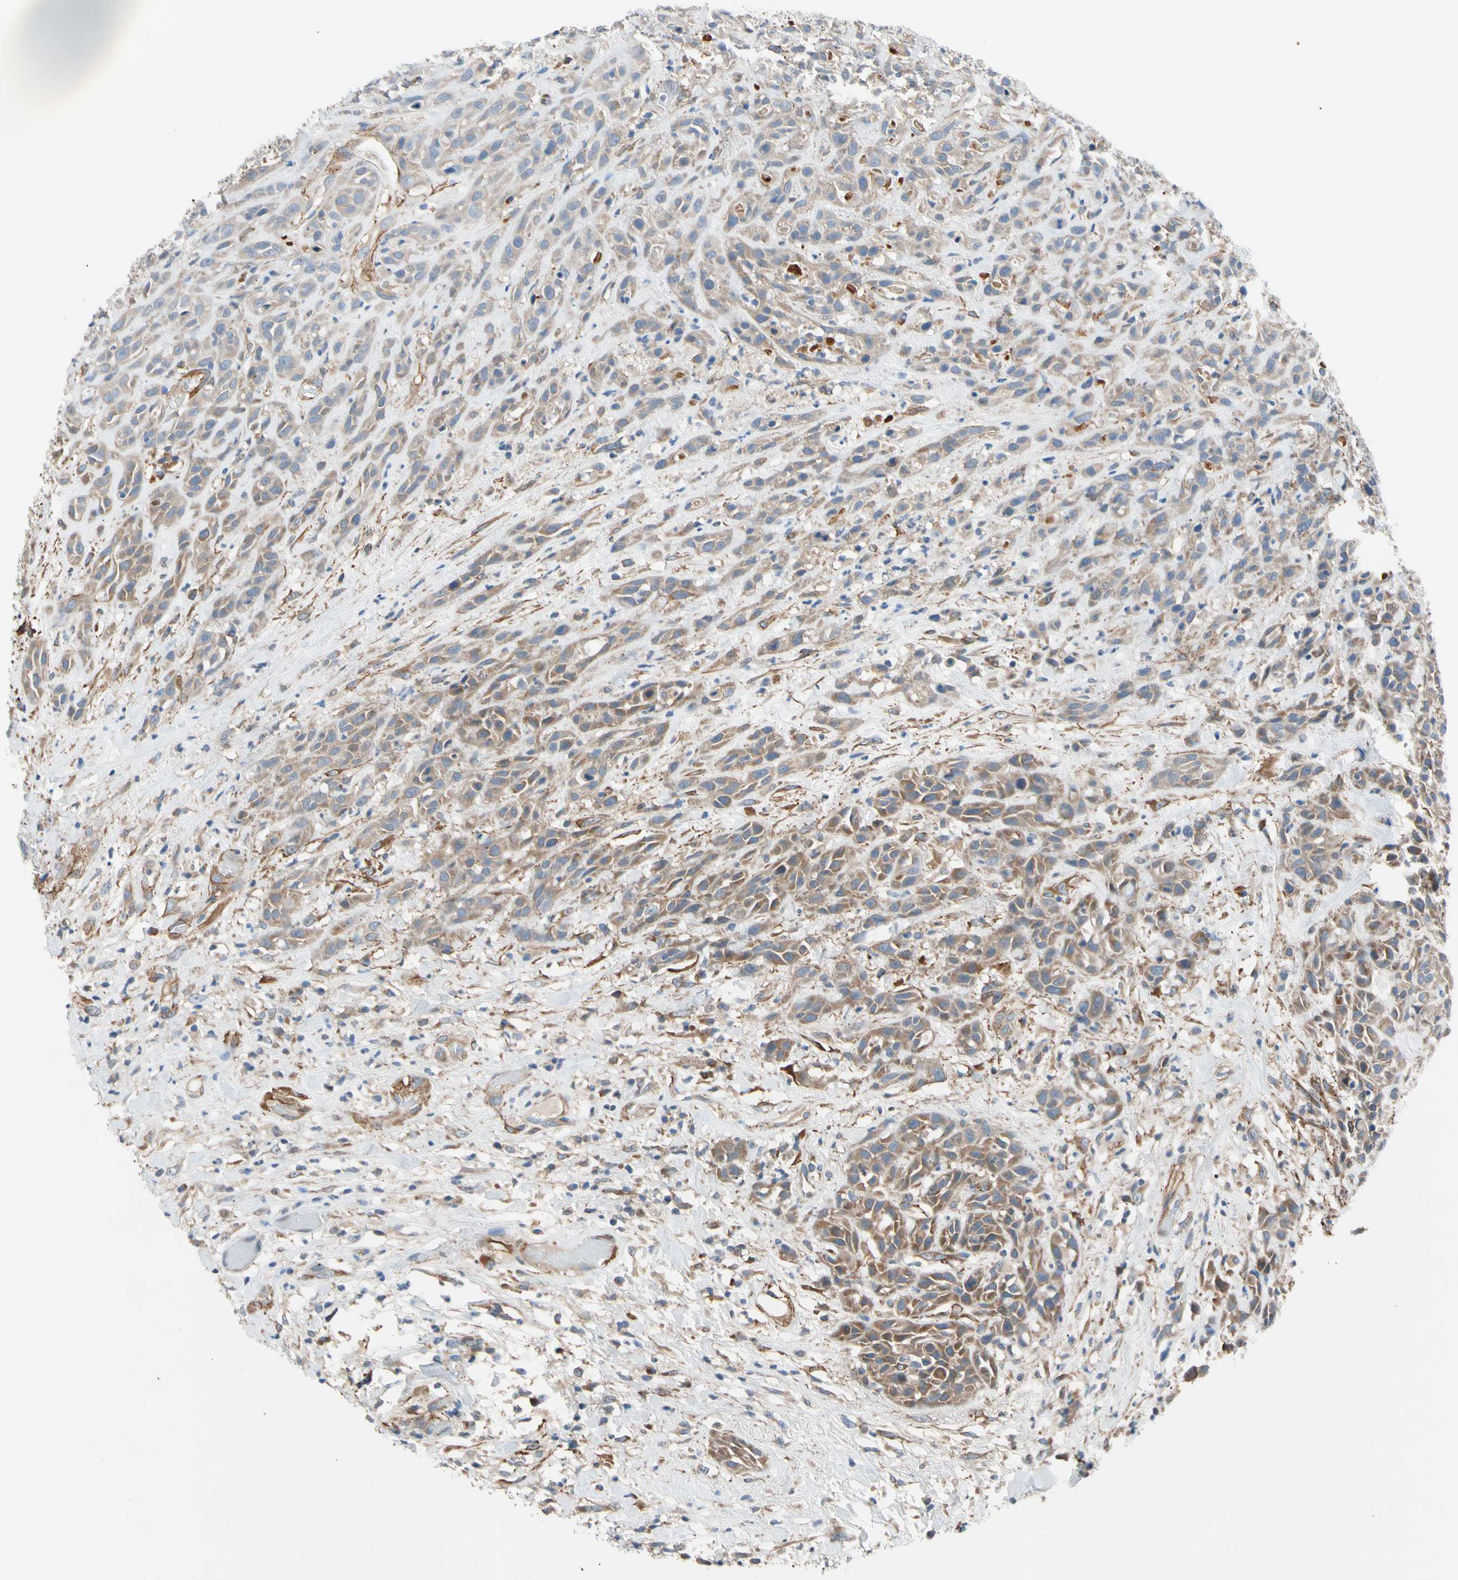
{"staining": {"intensity": "weak", "quantity": ">75%", "location": "cytoplasmic/membranous"}, "tissue": "head and neck cancer", "cell_type": "Tumor cells", "image_type": "cancer", "snomed": [{"axis": "morphology", "description": "Normal tissue, NOS"}, {"axis": "morphology", "description": "Squamous cell carcinoma, NOS"}, {"axis": "topography", "description": "Cartilage tissue"}, {"axis": "topography", "description": "Head-Neck"}], "caption": "Weak cytoplasmic/membranous expression is seen in about >75% of tumor cells in squamous cell carcinoma (head and neck).", "gene": "LIMK2", "patient": {"sex": "male", "age": 62}}